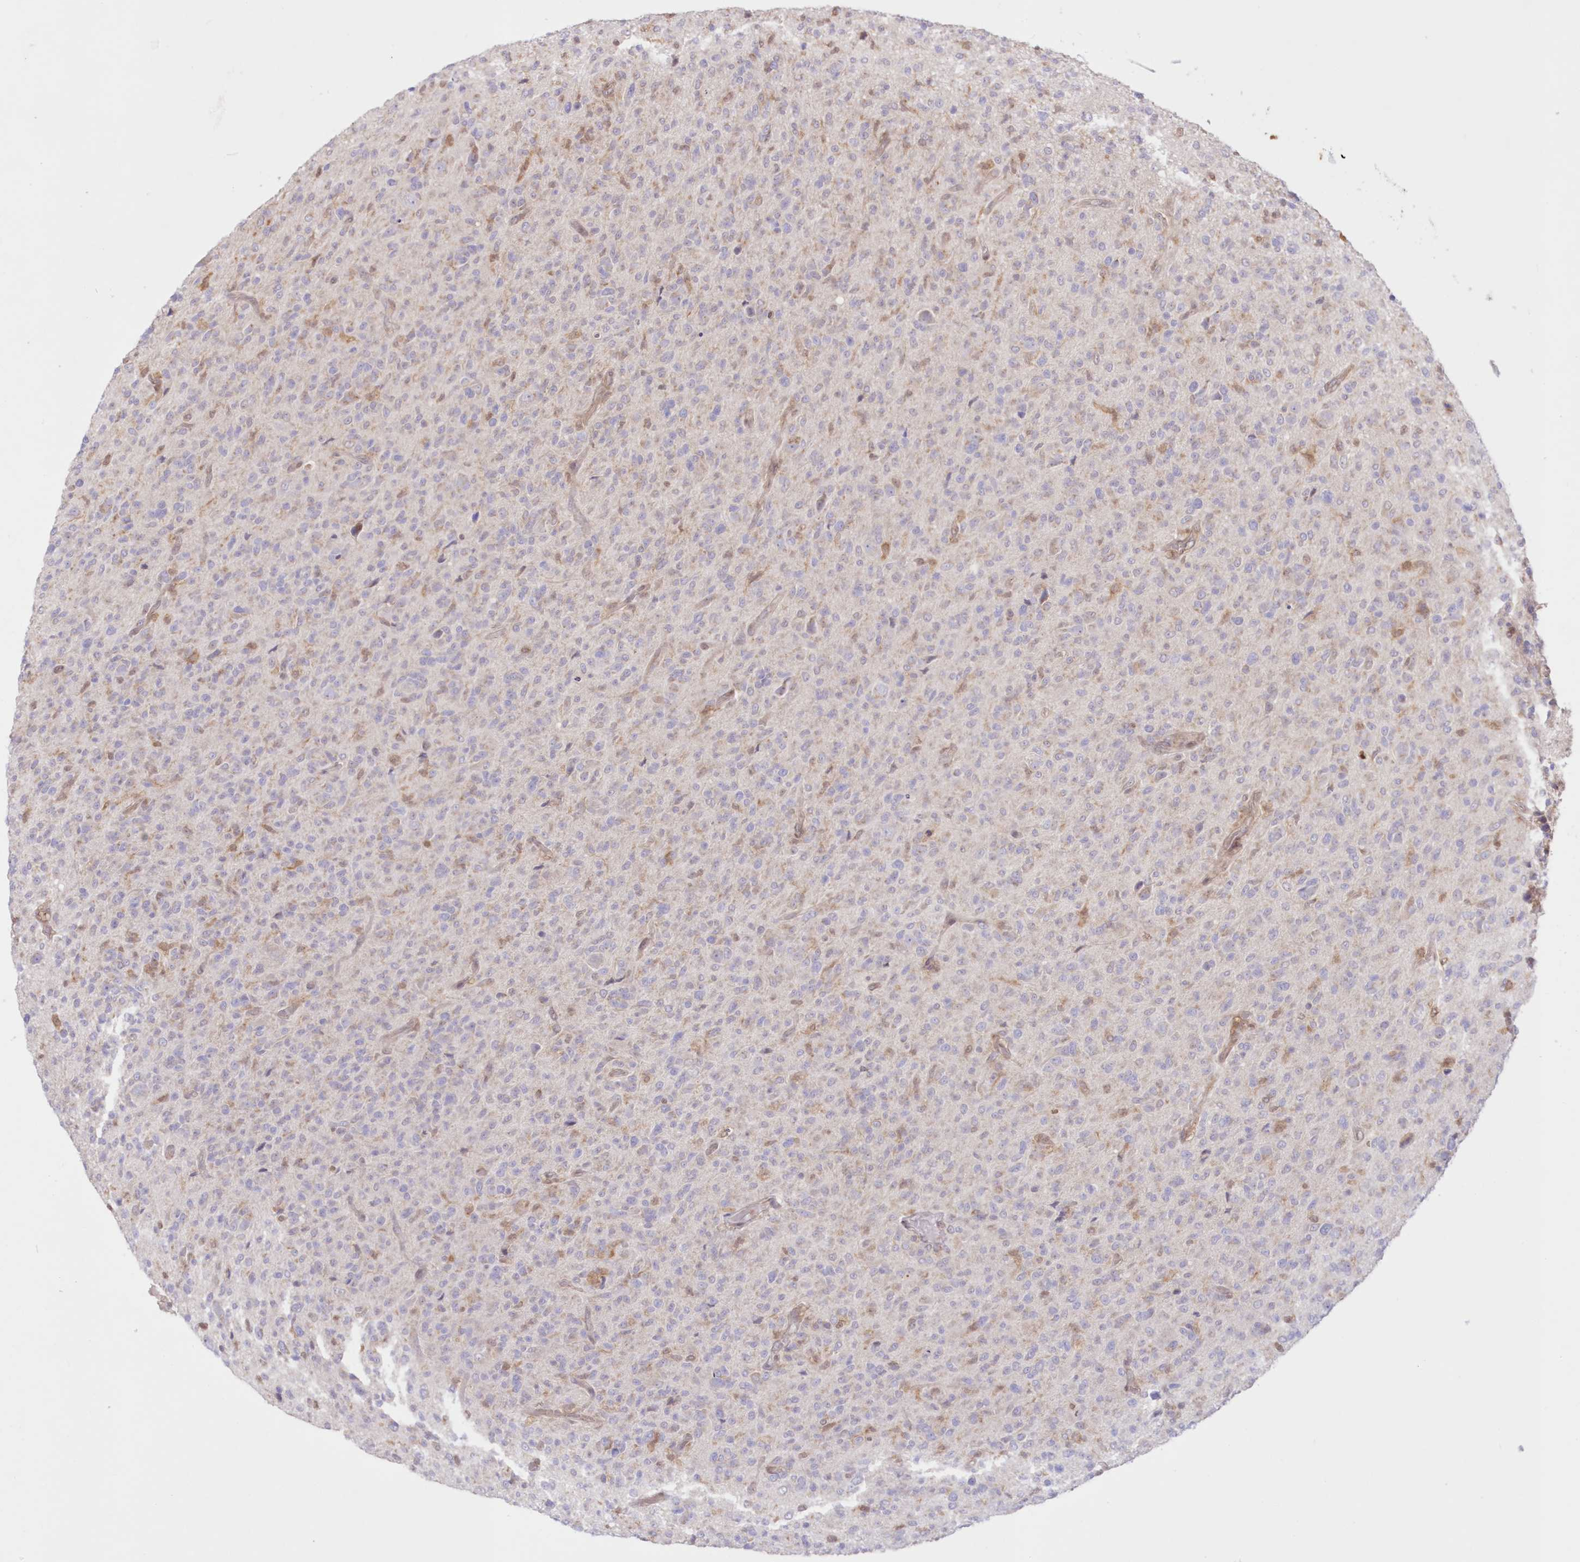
{"staining": {"intensity": "negative", "quantity": "none", "location": "none"}, "tissue": "glioma", "cell_type": "Tumor cells", "image_type": "cancer", "snomed": [{"axis": "morphology", "description": "Glioma, malignant, High grade"}, {"axis": "topography", "description": "Brain"}], "caption": "Micrograph shows no significant protein staining in tumor cells of high-grade glioma (malignant). (DAB immunohistochemistry visualized using brightfield microscopy, high magnification).", "gene": "RNPEP", "patient": {"sex": "female", "age": 57}}